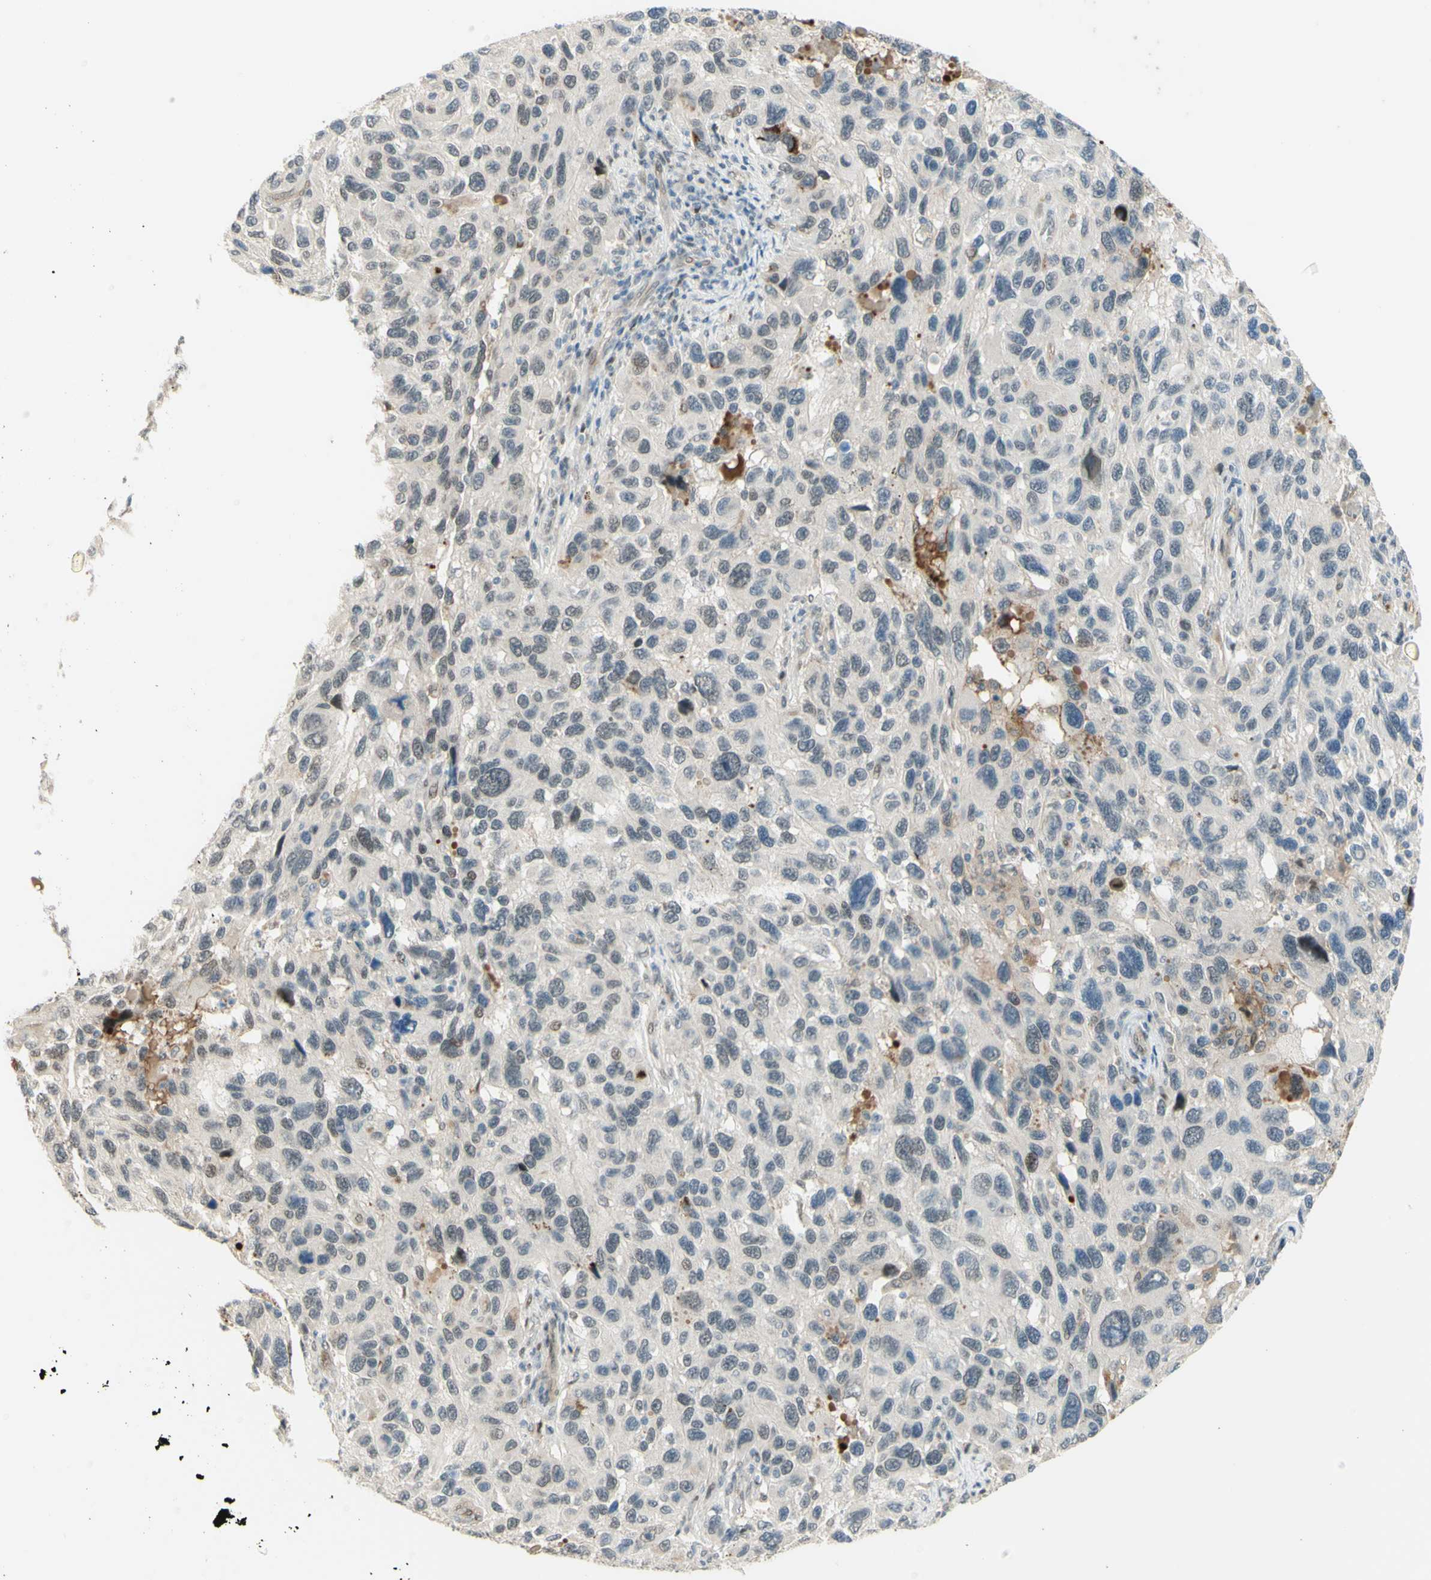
{"staining": {"intensity": "negative", "quantity": "none", "location": "none"}, "tissue": "melanoma", "cell_type": "Tumor cells", "image_type": "cancer", "snomed": [{"axis": "morphology", "description": "Malignant melanoma, NOS"}, {"axis": "topography", "description": "Skin"}], "caption": "This is an IHC micrograph of human melanoma. There is no positivity in tumor cells.", "gene": "ANGPT2", "patient": {"sex": "male", "age": 53}}